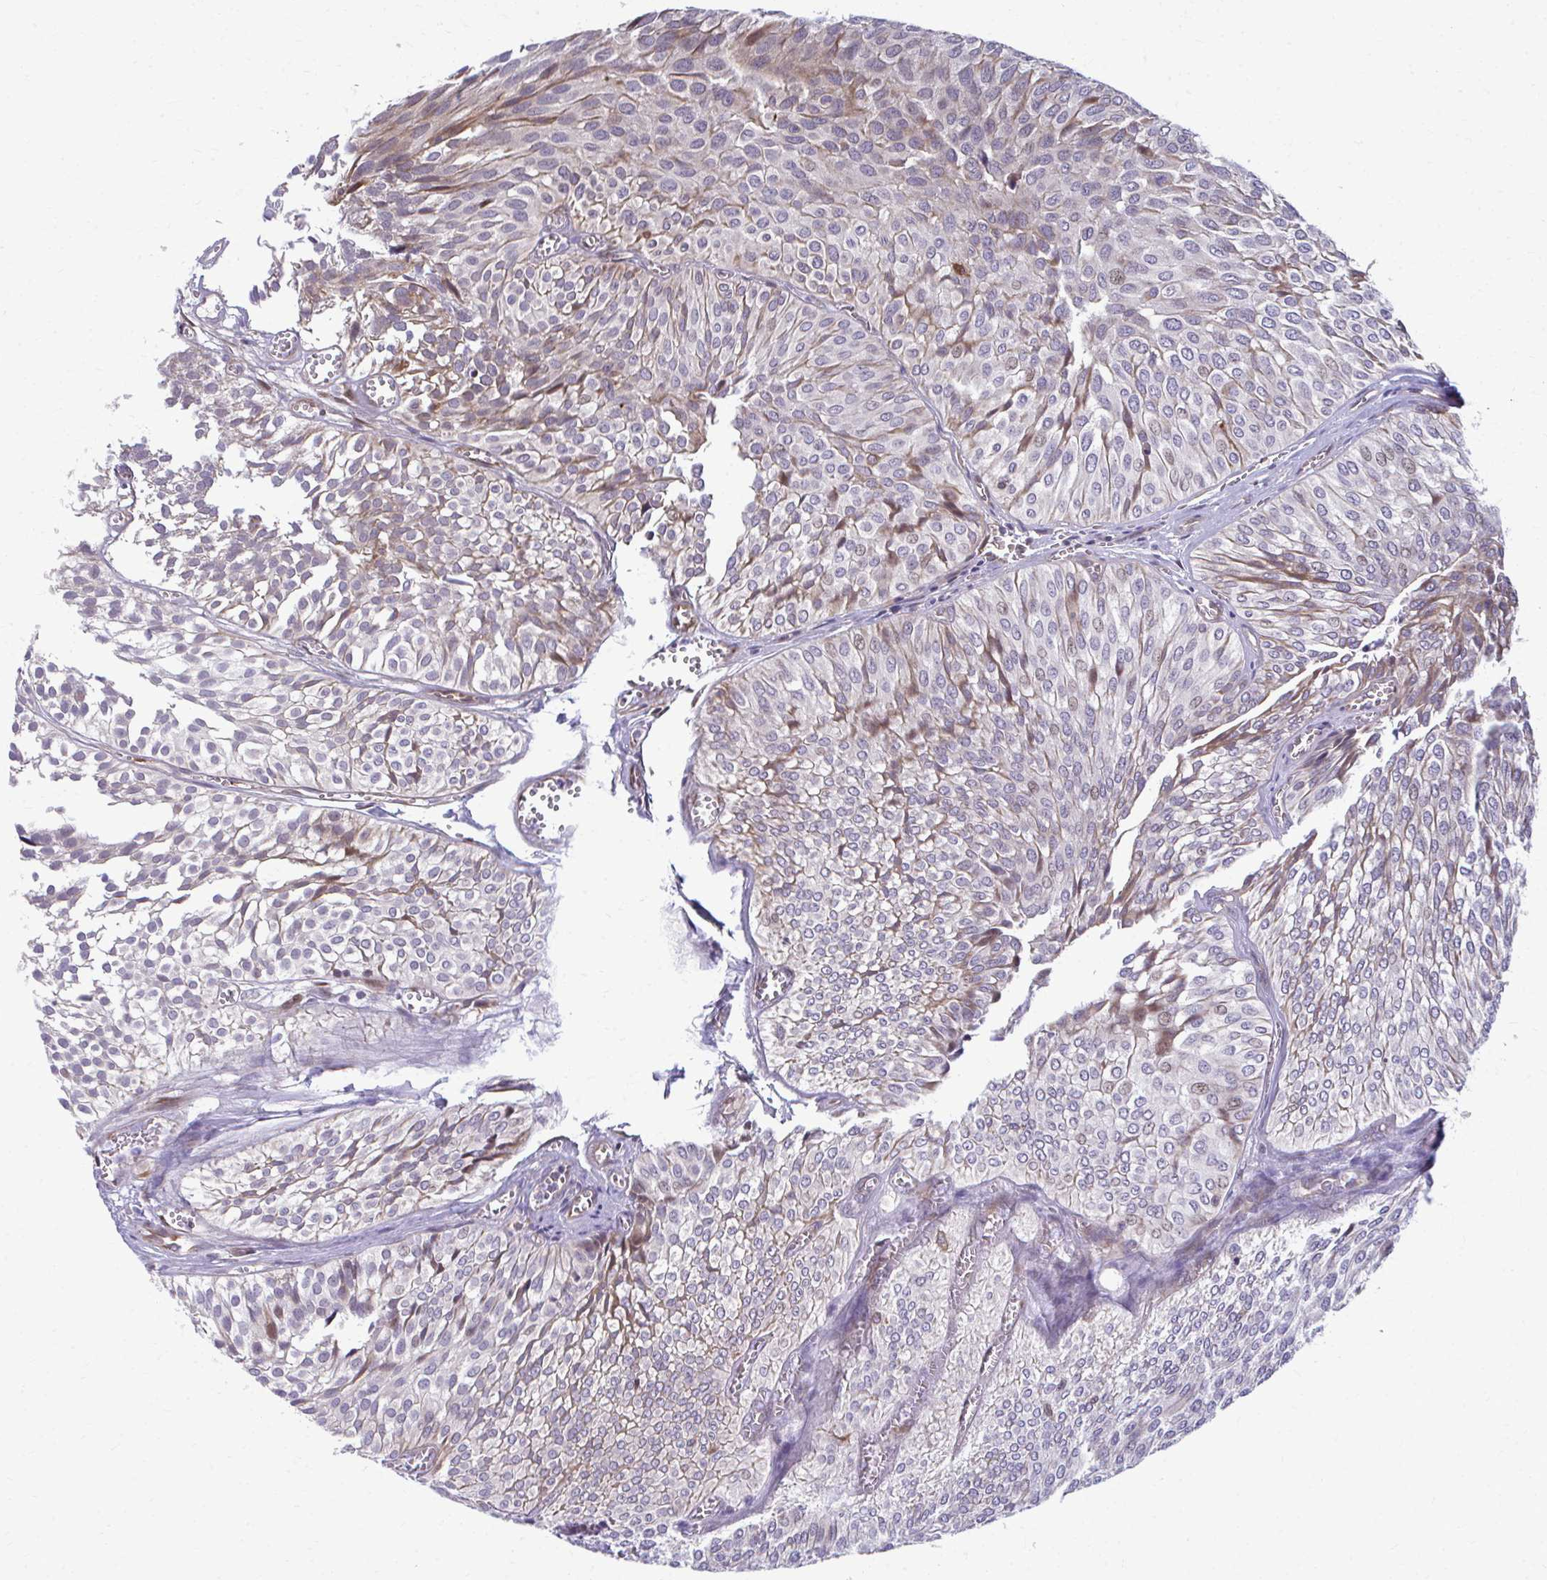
{"staining": {"intensity": "moderate", "quantity": "<25%", "location": "cytoplasmic/membranous"}, "tissue": "urothelial cancer", "cell_type": "Tumor cells", "image_type": "cancer", "snomed": [{"axis": "morphology", "description": "Urothelial carcinoma, Low grade"}, {"axis": "topography", "description": "Urinary bladder"}], "caption": "This micrograph demonstrates immunohistochemistry (IHC) staining of urothelial cancer, with low moderate cytoplasmic/membranous staining in approximately <25% of tumor cells.", "gene": "MAF1", "patient": {"sex": "male", "age": 91}}